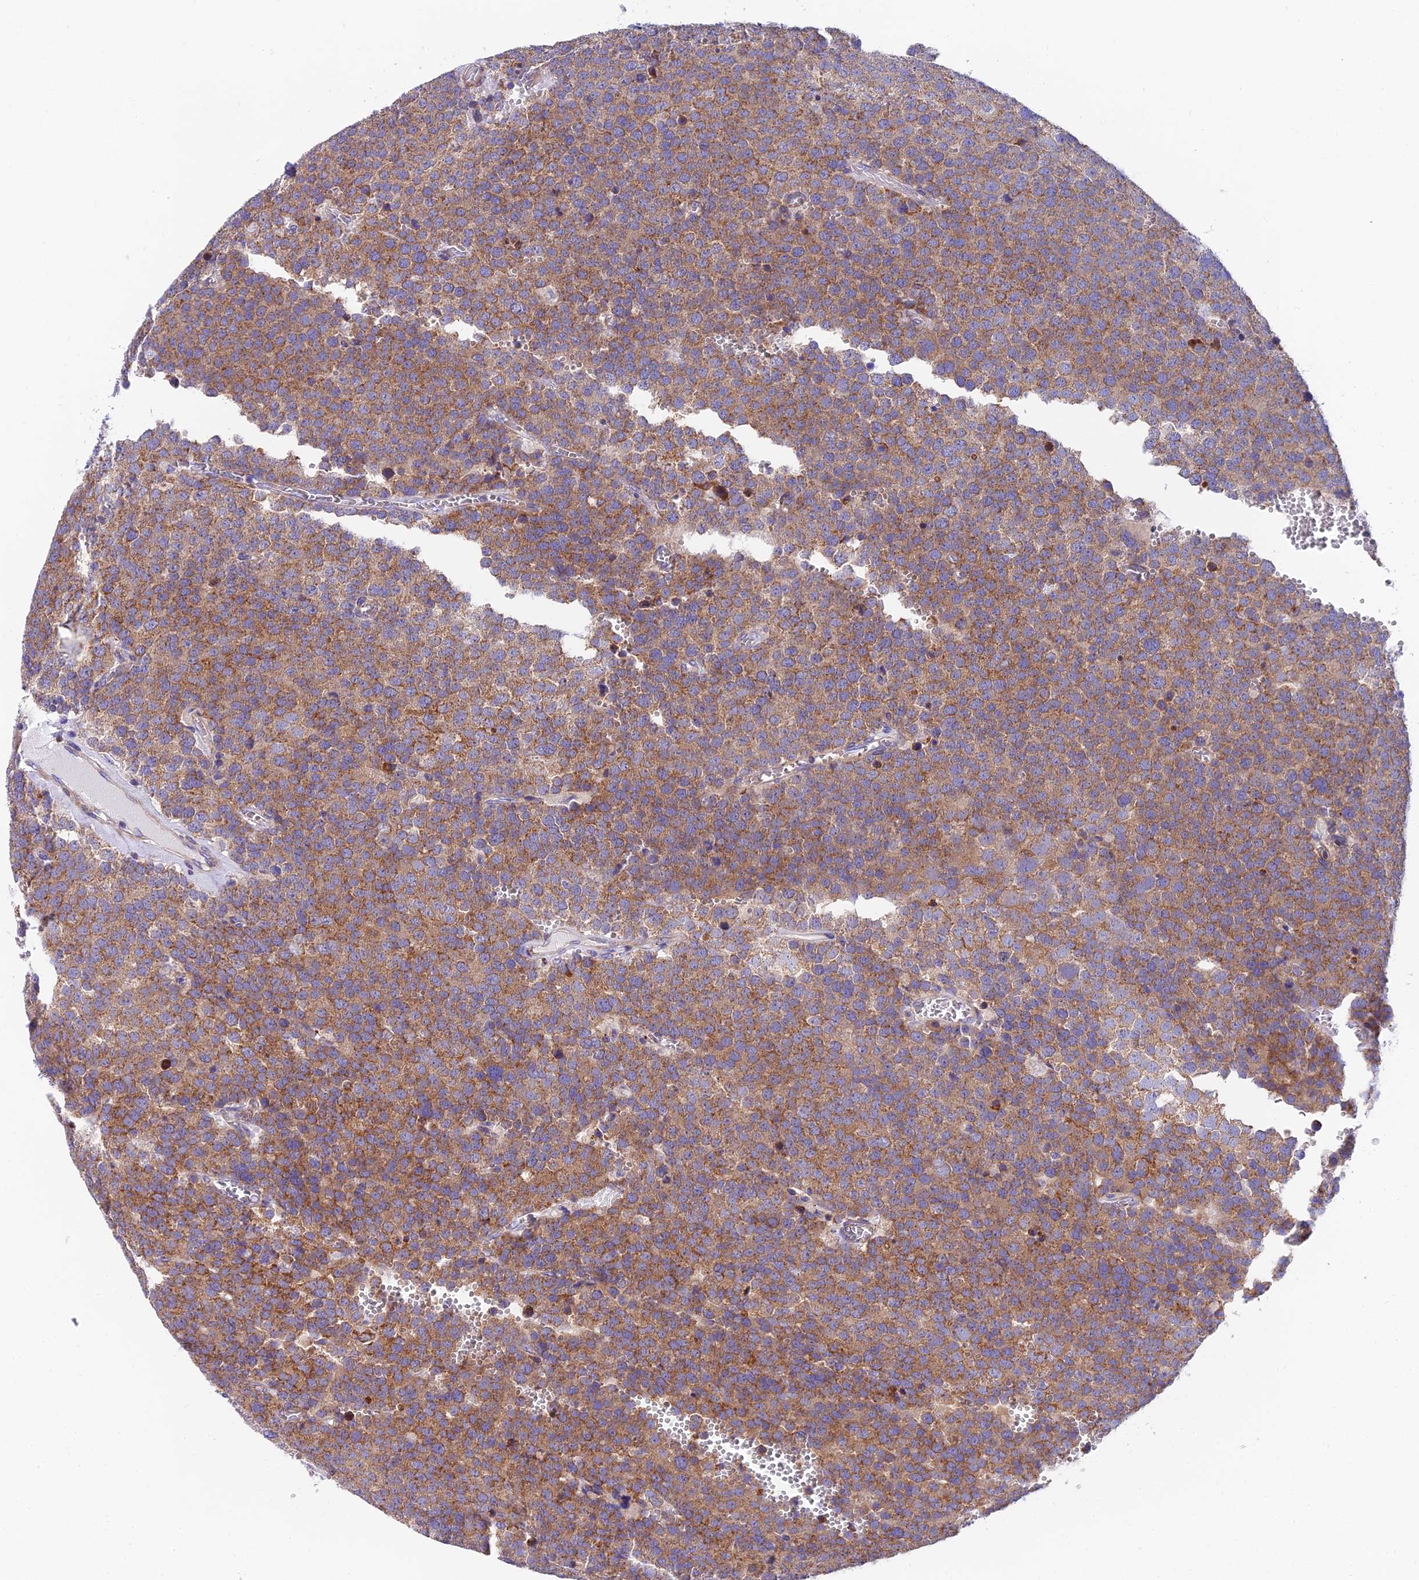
{"staining": {"intensity": "moderate", "quantity": ">75%", "location": "cytoplasmic/membranous"}, "tissue": "testis cancer", "cell_type": "Tumor cells", "image_type": "cancer", "snomed": [{"axis": "morphology", "description": "Normal tissue, NOS"}, {"axis": "morphology", "description": "Seminoma, NOS"}, {"axis": "topography", "description": "Testis"}], "caption": "A micrograph of testis cancer (seminoma) stained for a protein reveals moderate cytoplasmic/membranous brown staining in tumor cells. (DAB = brown stain, brightfield microscopy at high magnification).", "gene": "MVB12A", "patient": {"sex": "male", "age": 71}}